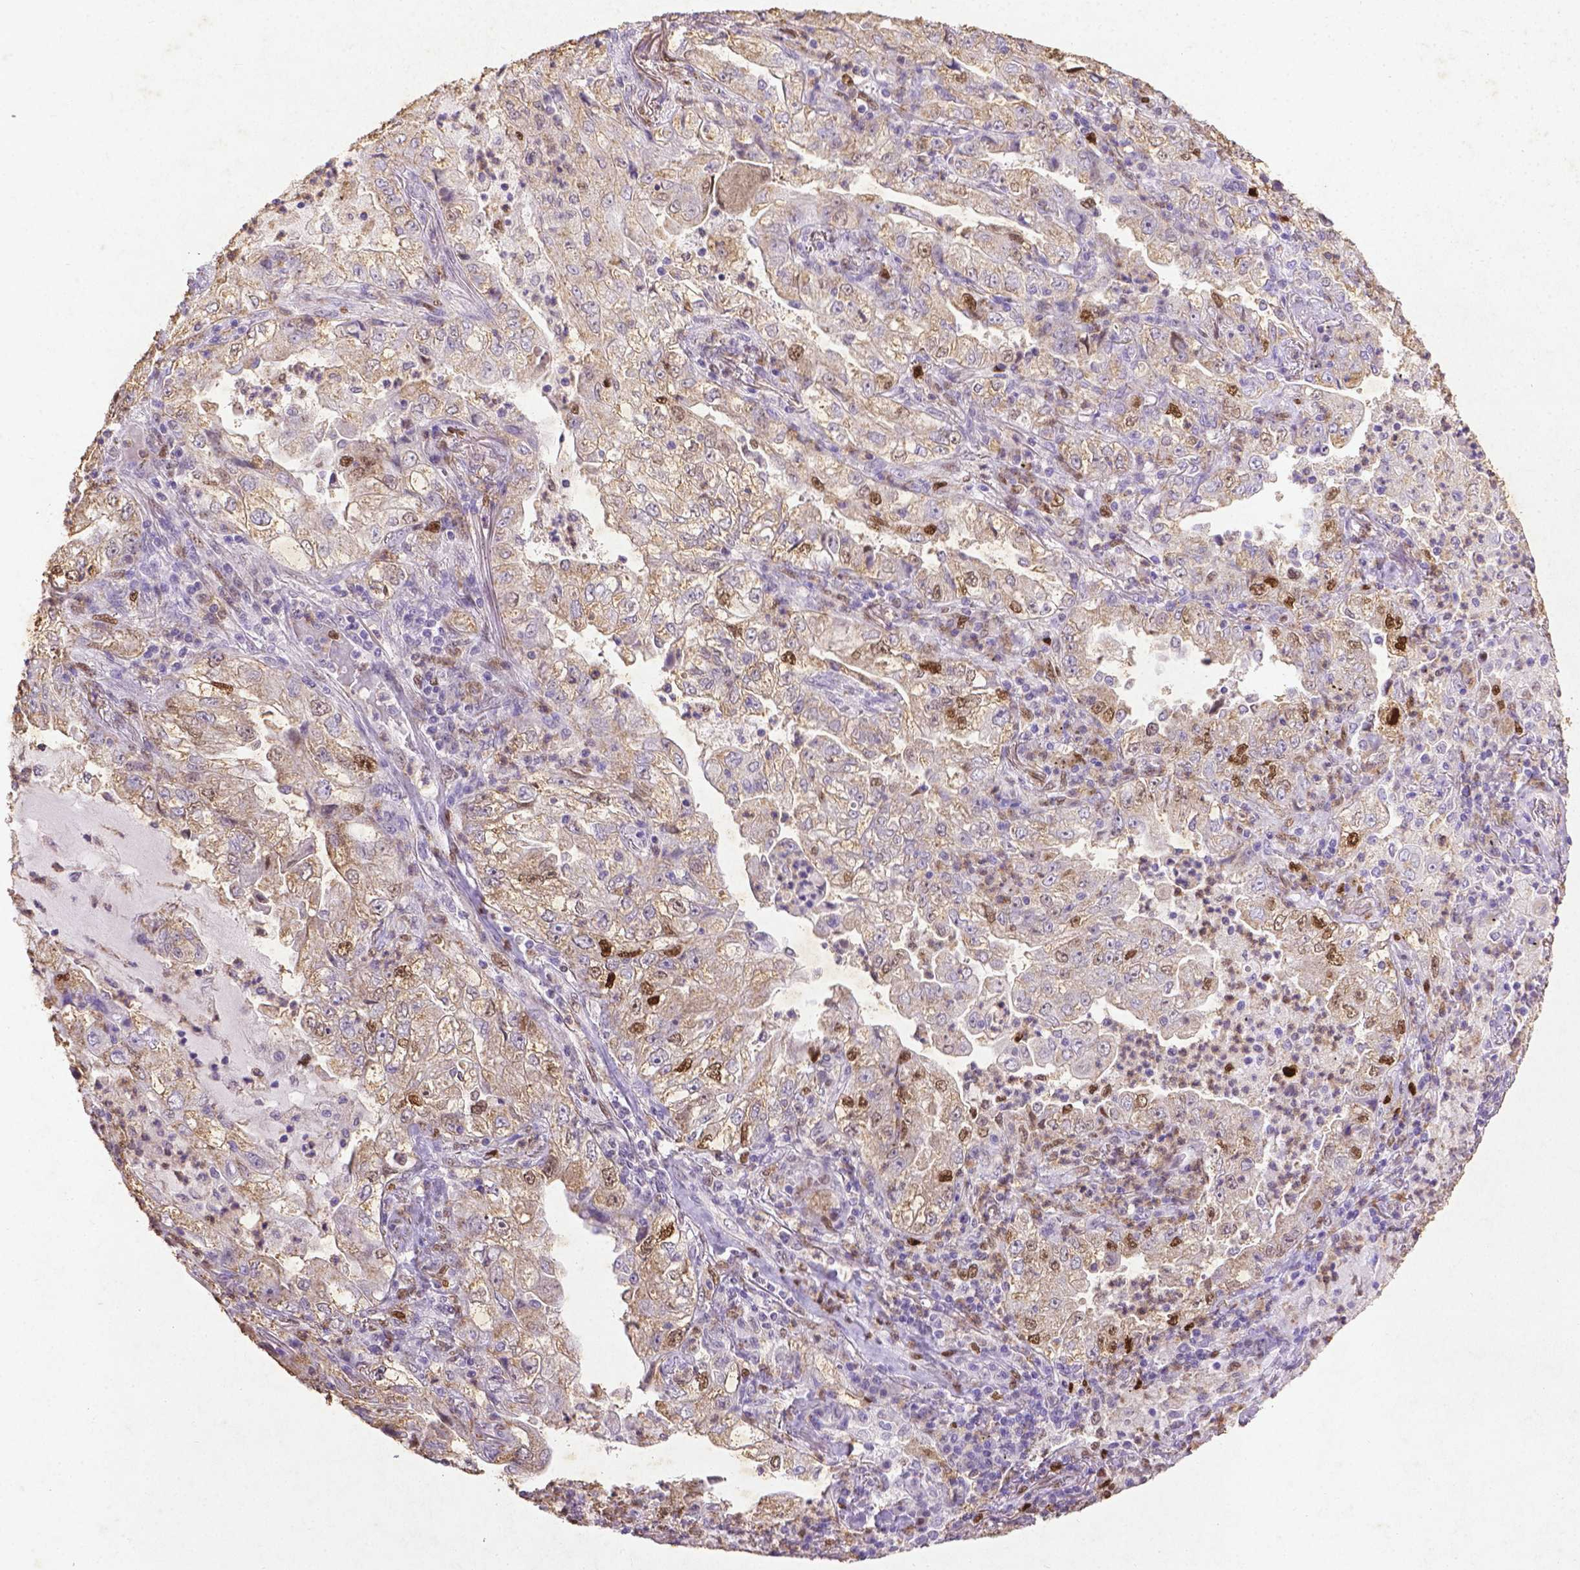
{"staining": {"intensity": "moderate", "quantity": "<25%", "location": "cytoplasmic/membranous,nuclear"}, "tissue": "lung cancer", "cell_type": "Tumor cells", "image_type": "cancer", "snomed": [{"axis": "morphology", "description": "Adenocarcinoma, NOS"}, {"axis": "topography", "description": "Lung"}], "caption": "Moderate cytoplasmic/membranous and nuclear expression is appreciated in approximately <25% of tumor cells in lung adenocarcinoma. (Brightfield microscopy of DAB IHC at high magnification).", "gene": "CDKN1A", "patient": {"sex": "female", "age": 73}}